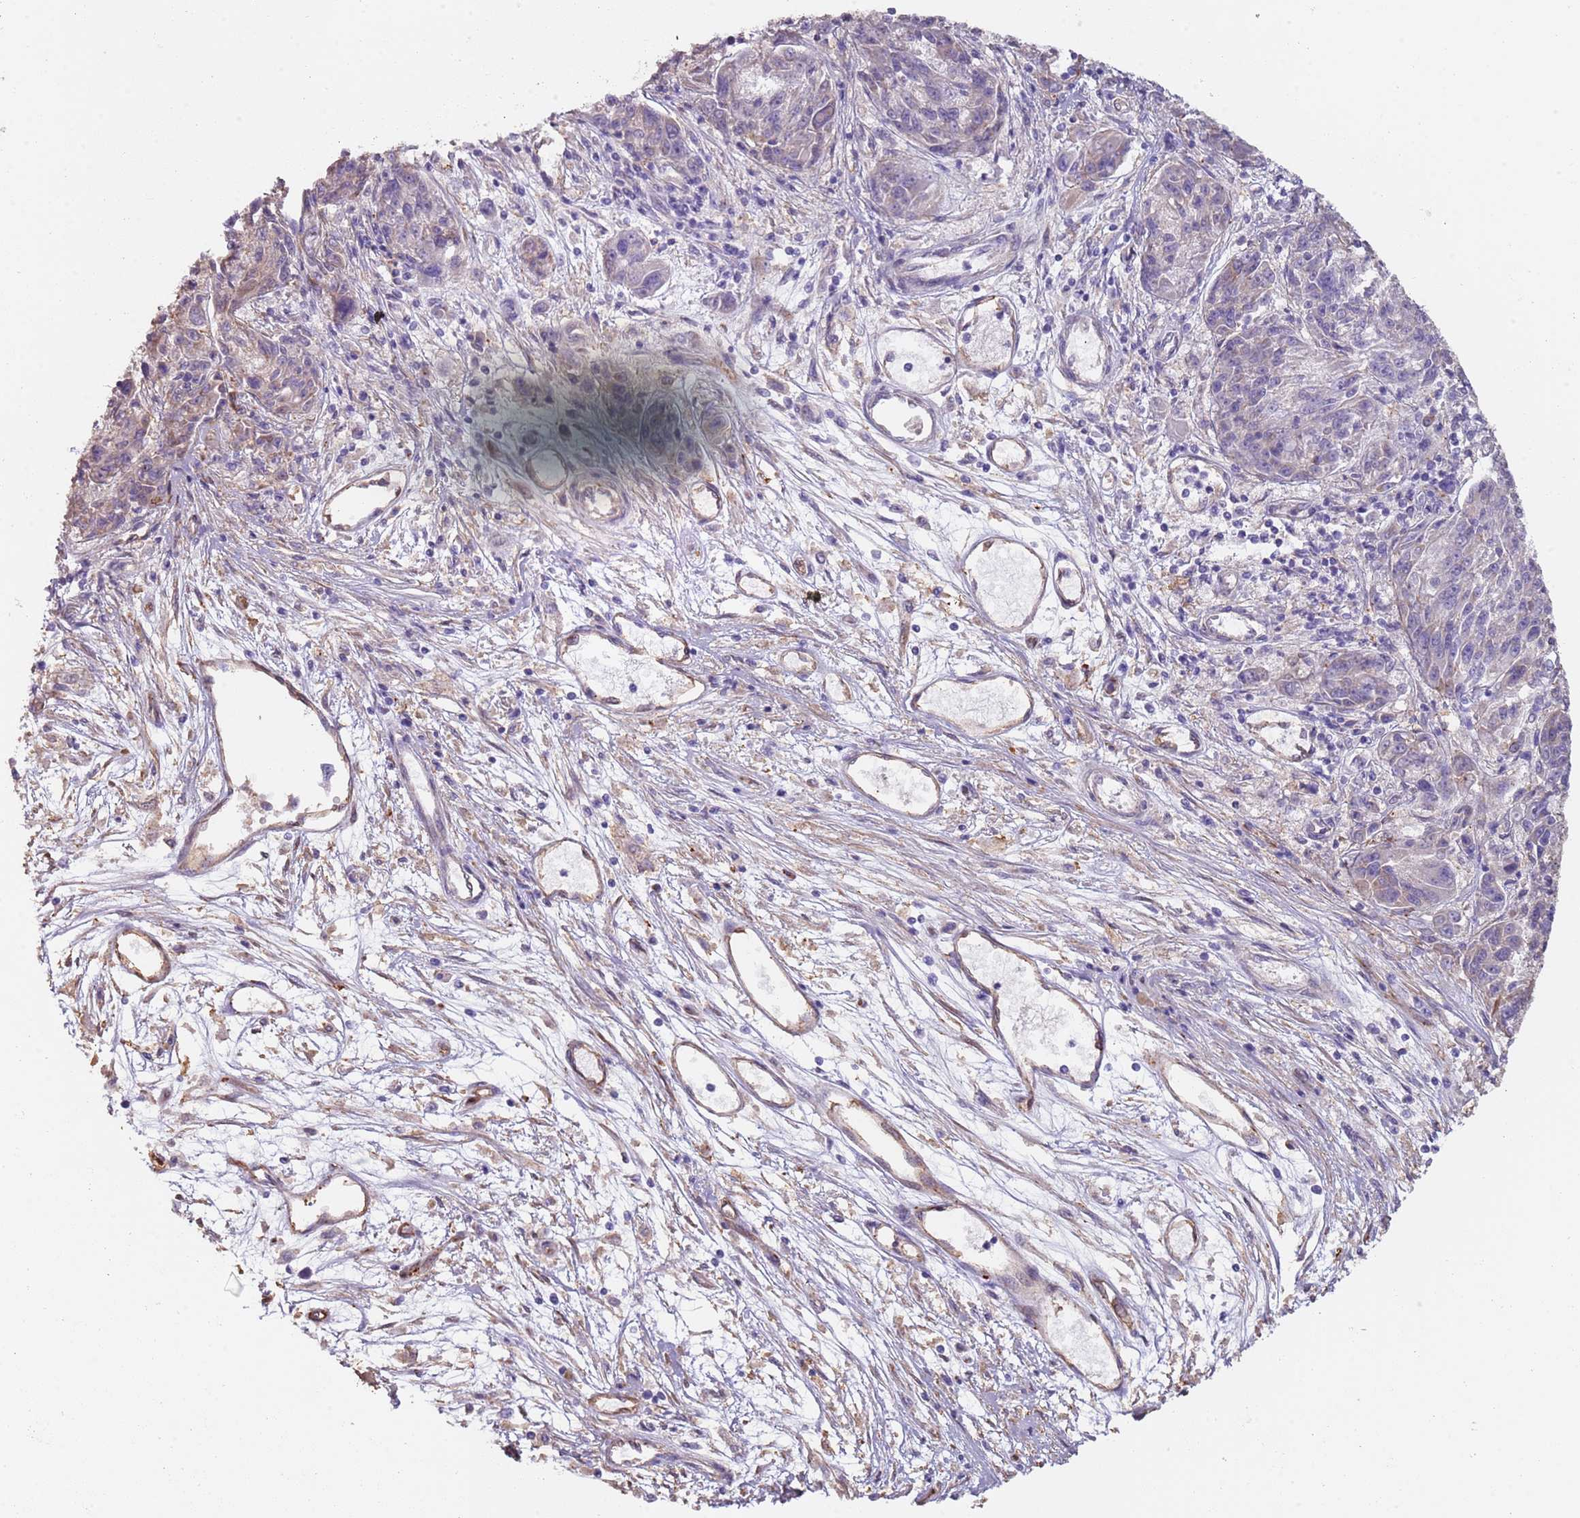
{"staining": {"intensity": "negative", "quantity": "none", "location": "none"}, "tissue": "melanoma", "cell_type": "Tumor cells", "image_type": "cancer", "snomed": [{"axis": "morphology", "description": "Malignant melanoma, NOS"}, {"axis": "topography", "description": "Skin"}], "caption": "The IHC photomicrograph has no significant staining in tumor cells of malignant melanoma tissue.", "gene": "NBPF3", "patient": {"sex": "male", "age": 53}}